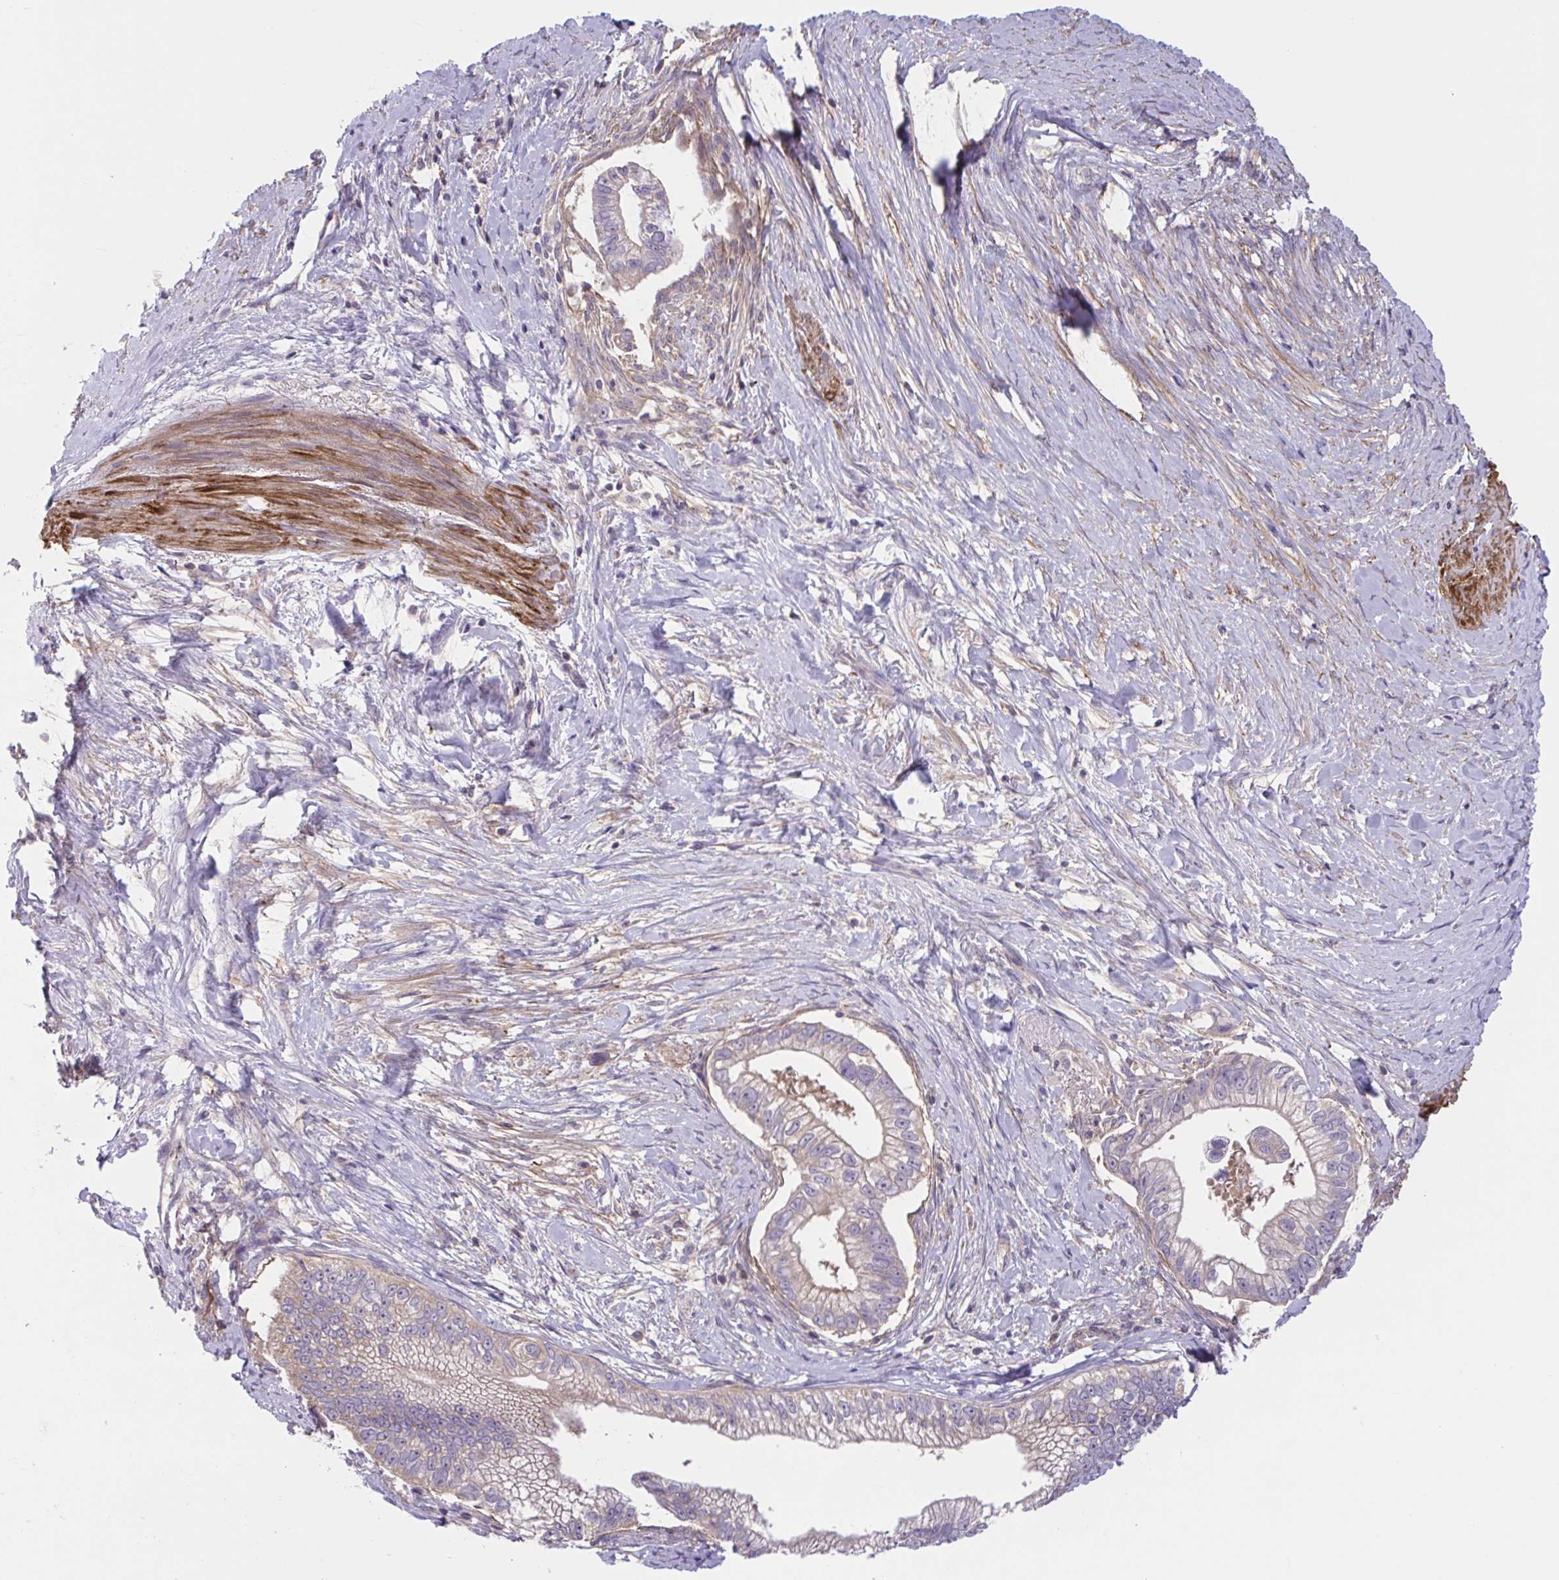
{"staining": {"intensity": "weak", "quantity": "25%-75%", "location": "cytoplasmic/membranous"}, "tissue": "pancreatic cancer", "cell_type": "Tumor cells", "image_type": "cancer", "snomed": [{"axis": "morphology", "description": "Adenocarcinoma, NOS"}, {"axis": "topography", "description": "Pancreas"}], "caption": "Weak cytoplasmic/membranous protein staining is identified in approximately 25%-75% of tumor cells in pancreatic cancer. (IHC, brightfield microscopy, high magnification).", "gene": "WNT9B", "patient": {"sex": "male", "age": 70}}